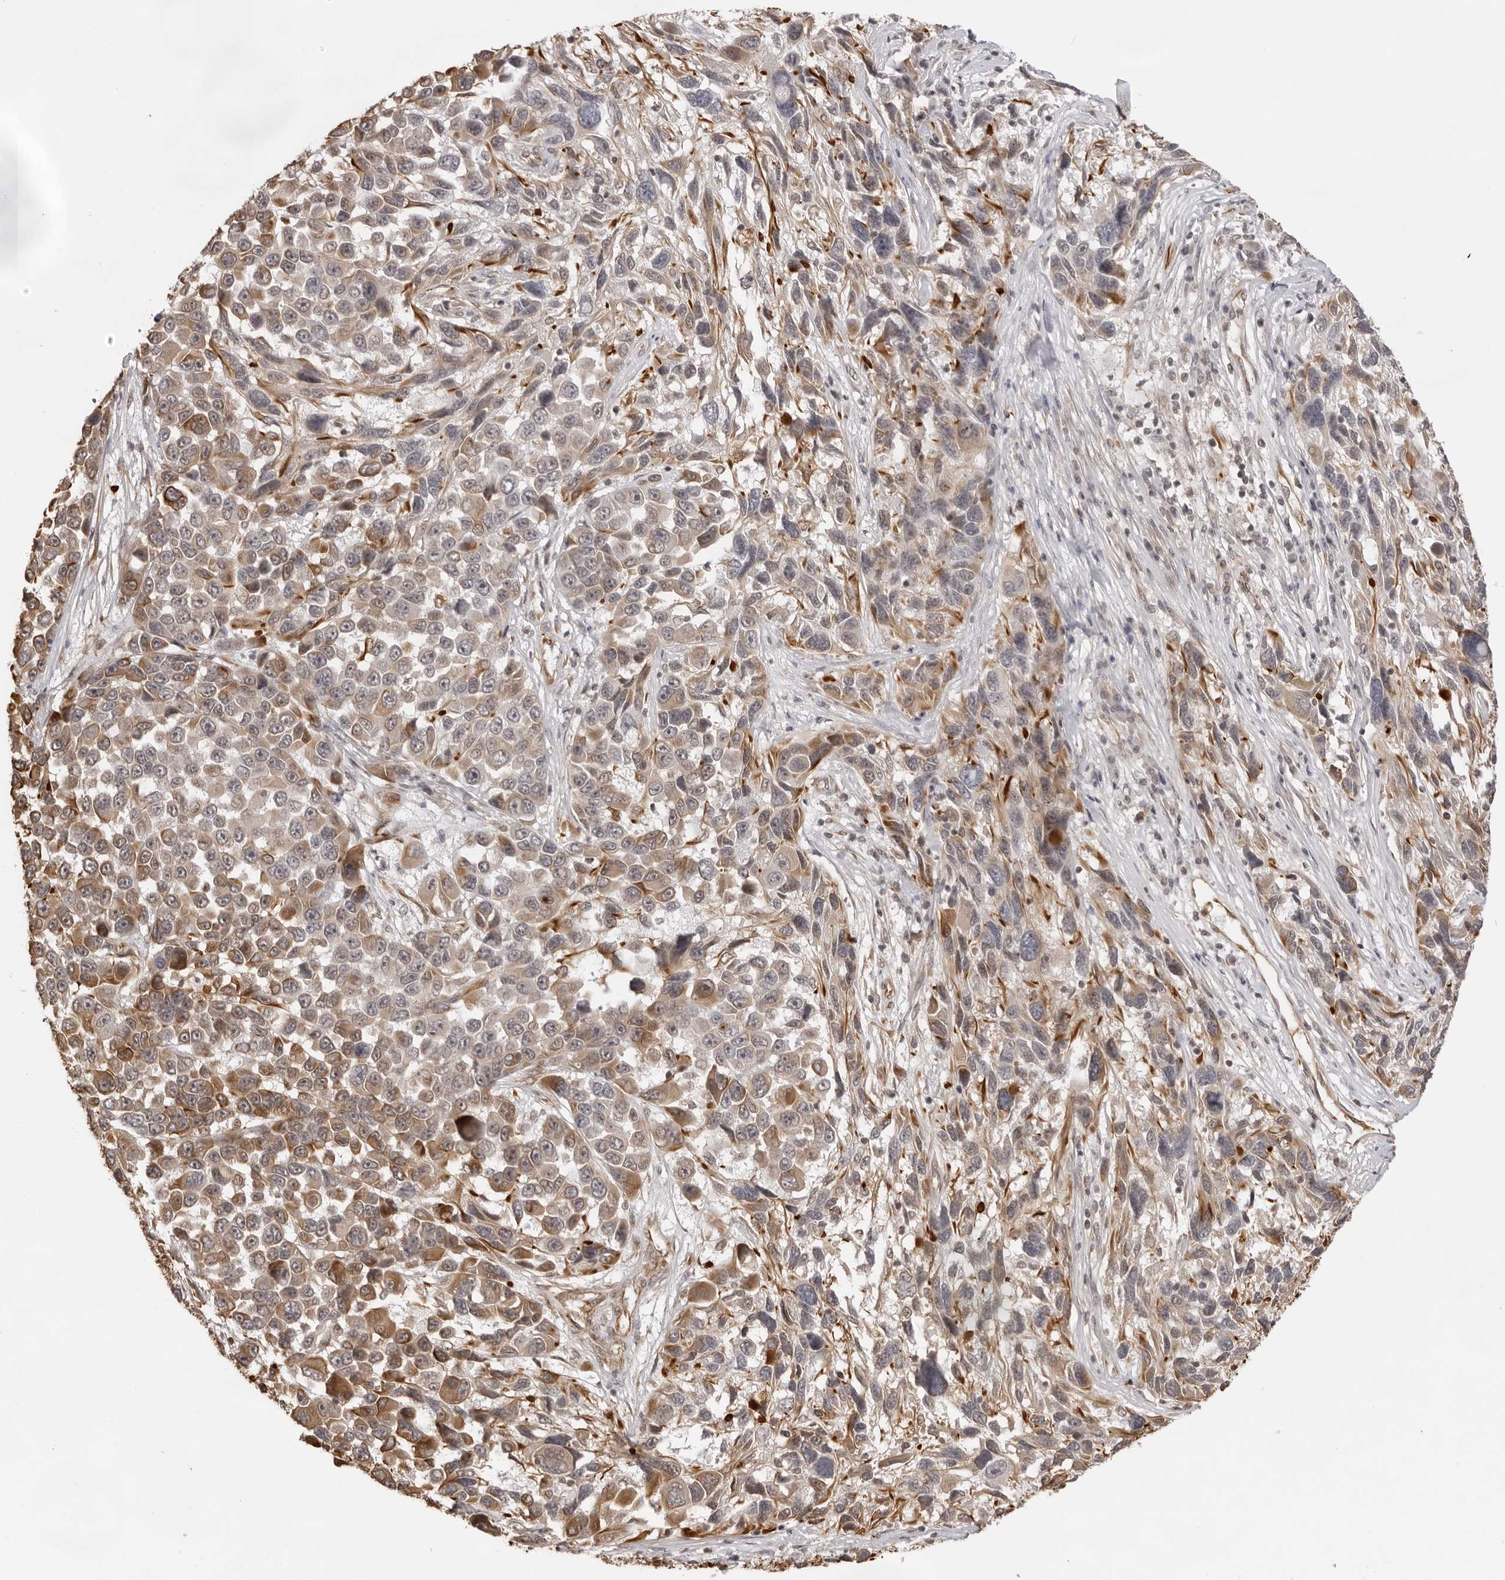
{"staining": {"intensity": "strong", "quantity": "25%-75%", "location": "cytoplasmic/membranous"}, "tissue": "melanoma", "cell_type": "Tumor cells", "image_type": "cancer", "snomed": [{"axis": "morphology", "description": "Malignant melanoma, NOS"}, {"axis": "topography", "description": "Skin"}], "caption": "High-power microscopy captured an IHC micrograph of malignant melanoma, revealing strong cytoplasmic/membranous positivity in about 25%-75% of tumor cells. (DAB = brown stain, brightfield microscopy at high magnification).", "gene": "DYNLT5", "patient": {"sex": "male", "age": 53}}